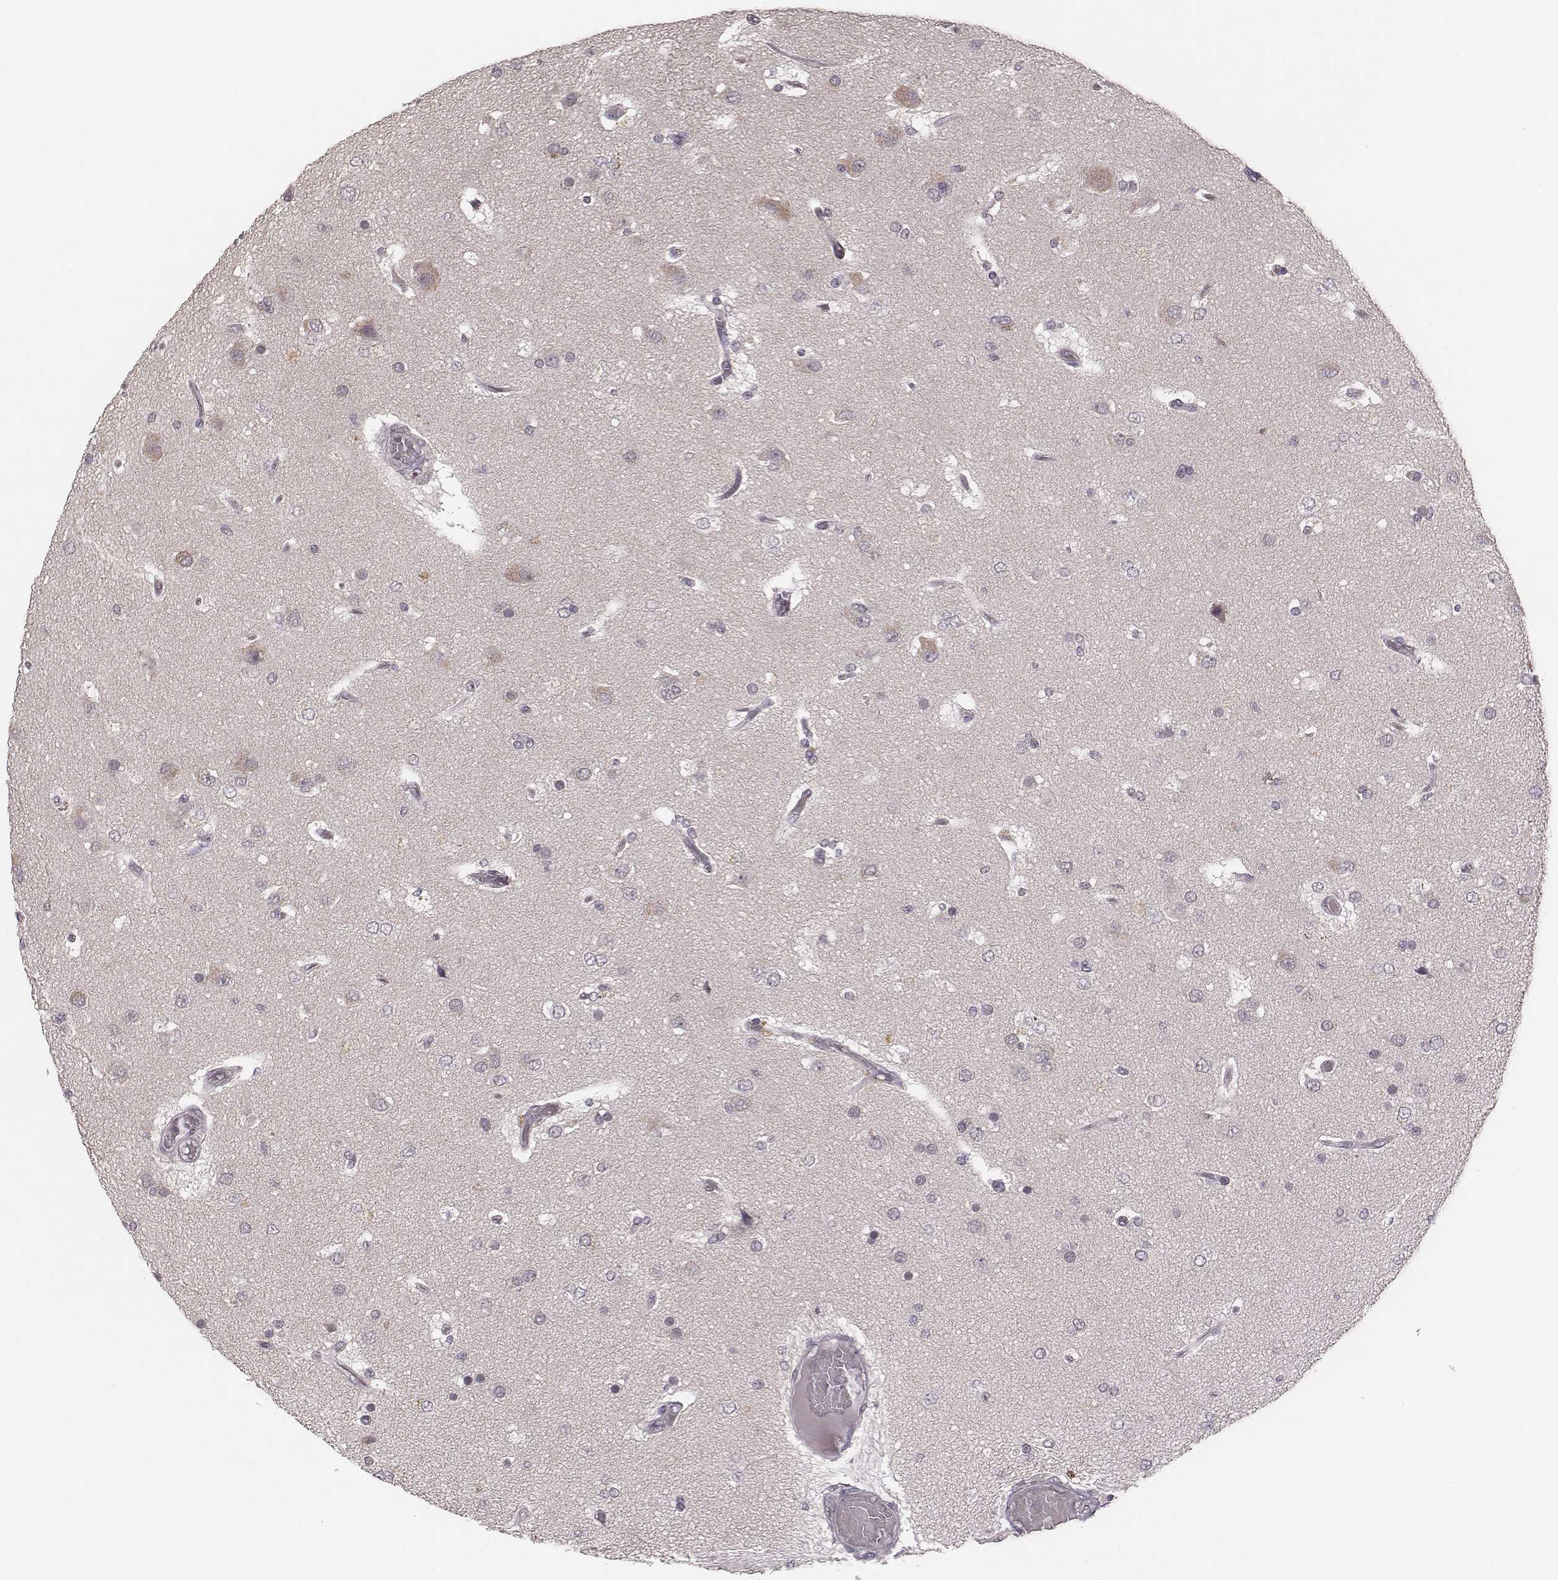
{"staining": {"intensity": "negative", "quantity": "none", "location": "none"}, "tissue": "glioma", "cell_type": "Tumor cells", "image_type": "cancer", "snomed": [{"axis": "morphology", "description": "Glioma, malignant, High grade"}, {"axis": "topography", "description": "Brain"}], "caption": "Immunohistochemical staining of human glioma reveals no significant staining in tumor cells. Nuclei are stained in blue.", "gene": "LY6K", "patient": {"sex": "female", "age": 63}}